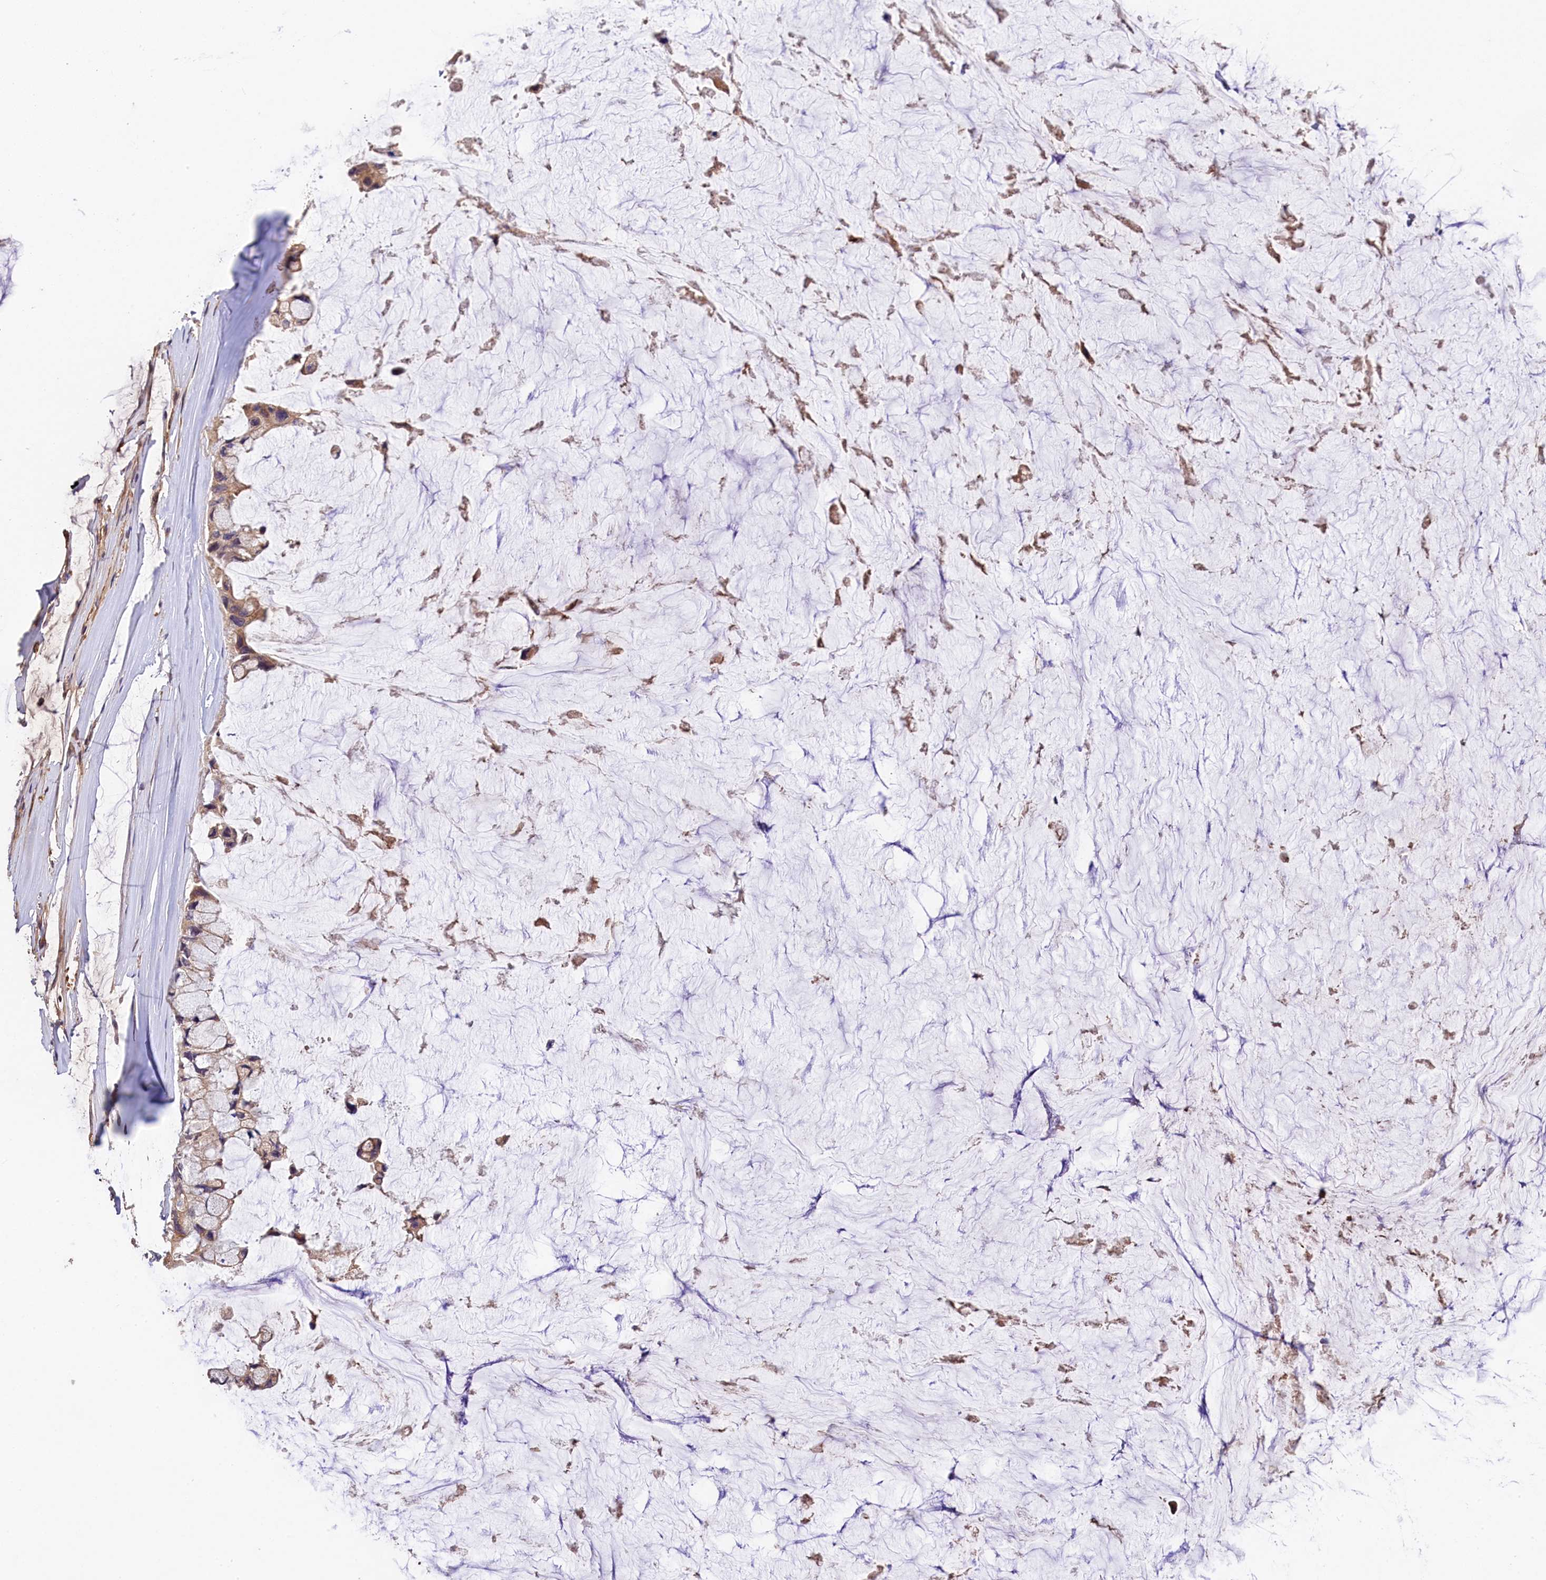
{"staining": {"intensity": "weak", "quantity": "25%-75%", "location": "cytoplasmic/membranous"}, "tissue": "ovarian cancer", "cell_type": "Tumor cells", "image_type": "cancer", "snomed": [{"axis": "morphology", "description": "Cystadenocarcinoma, mucinous, NOS"}, {"axis": "topography", "description": "Ovary"}], "caption": "Immunohistochemistry (IHC) micrograph of neoplastic tissue: mucinous cystadenocarcinoma (ovarian) stained using immunohistochemistry displays low levels of weak protein expression localized specifically in the cytoplasmic/membranous of tumor cells, appearing as a cytoplasmic/membranous brown color.", "gene": "PHAF1", "patient": {"sex": "female", "age": 39}}